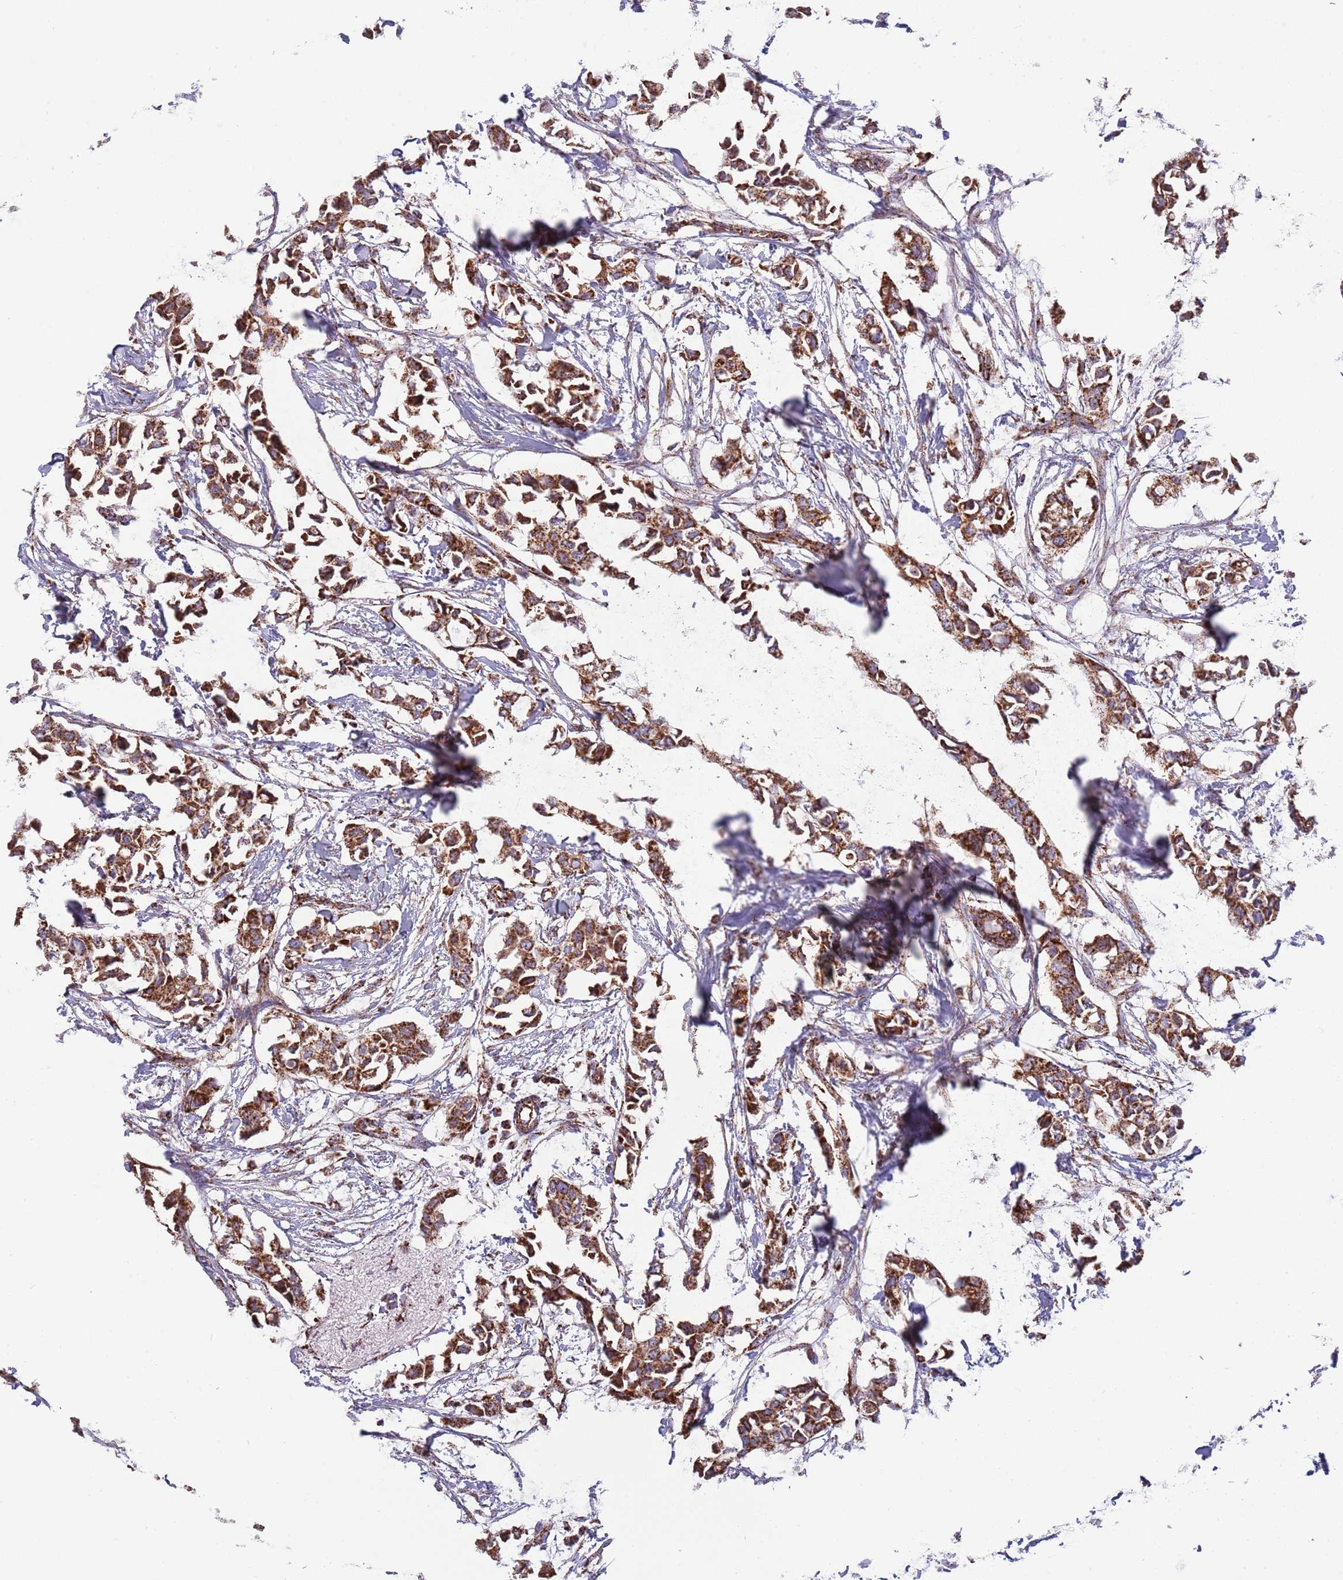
{"staining": {"intensity": "strong", "quantity": ">75%", "location": "cytoplasmic/membranous"}, "tissue": "breast cancer", "cell_type": "Tumor cells", "image_type": "cancer", "snomed": [{"axis": "morphology", "description": "Duct carcinoma"}, {"axis": "topography", "description": "Breast"}], "caption": "Immunohistochemistry of infiltrating ductal carcinoma (breast) displays high levels of strong cytoplasmic/membranous positivity in approximately >75% of tumor cells.", "gene": "VPS16", "patient": {"sex": "female", "age": 41}}